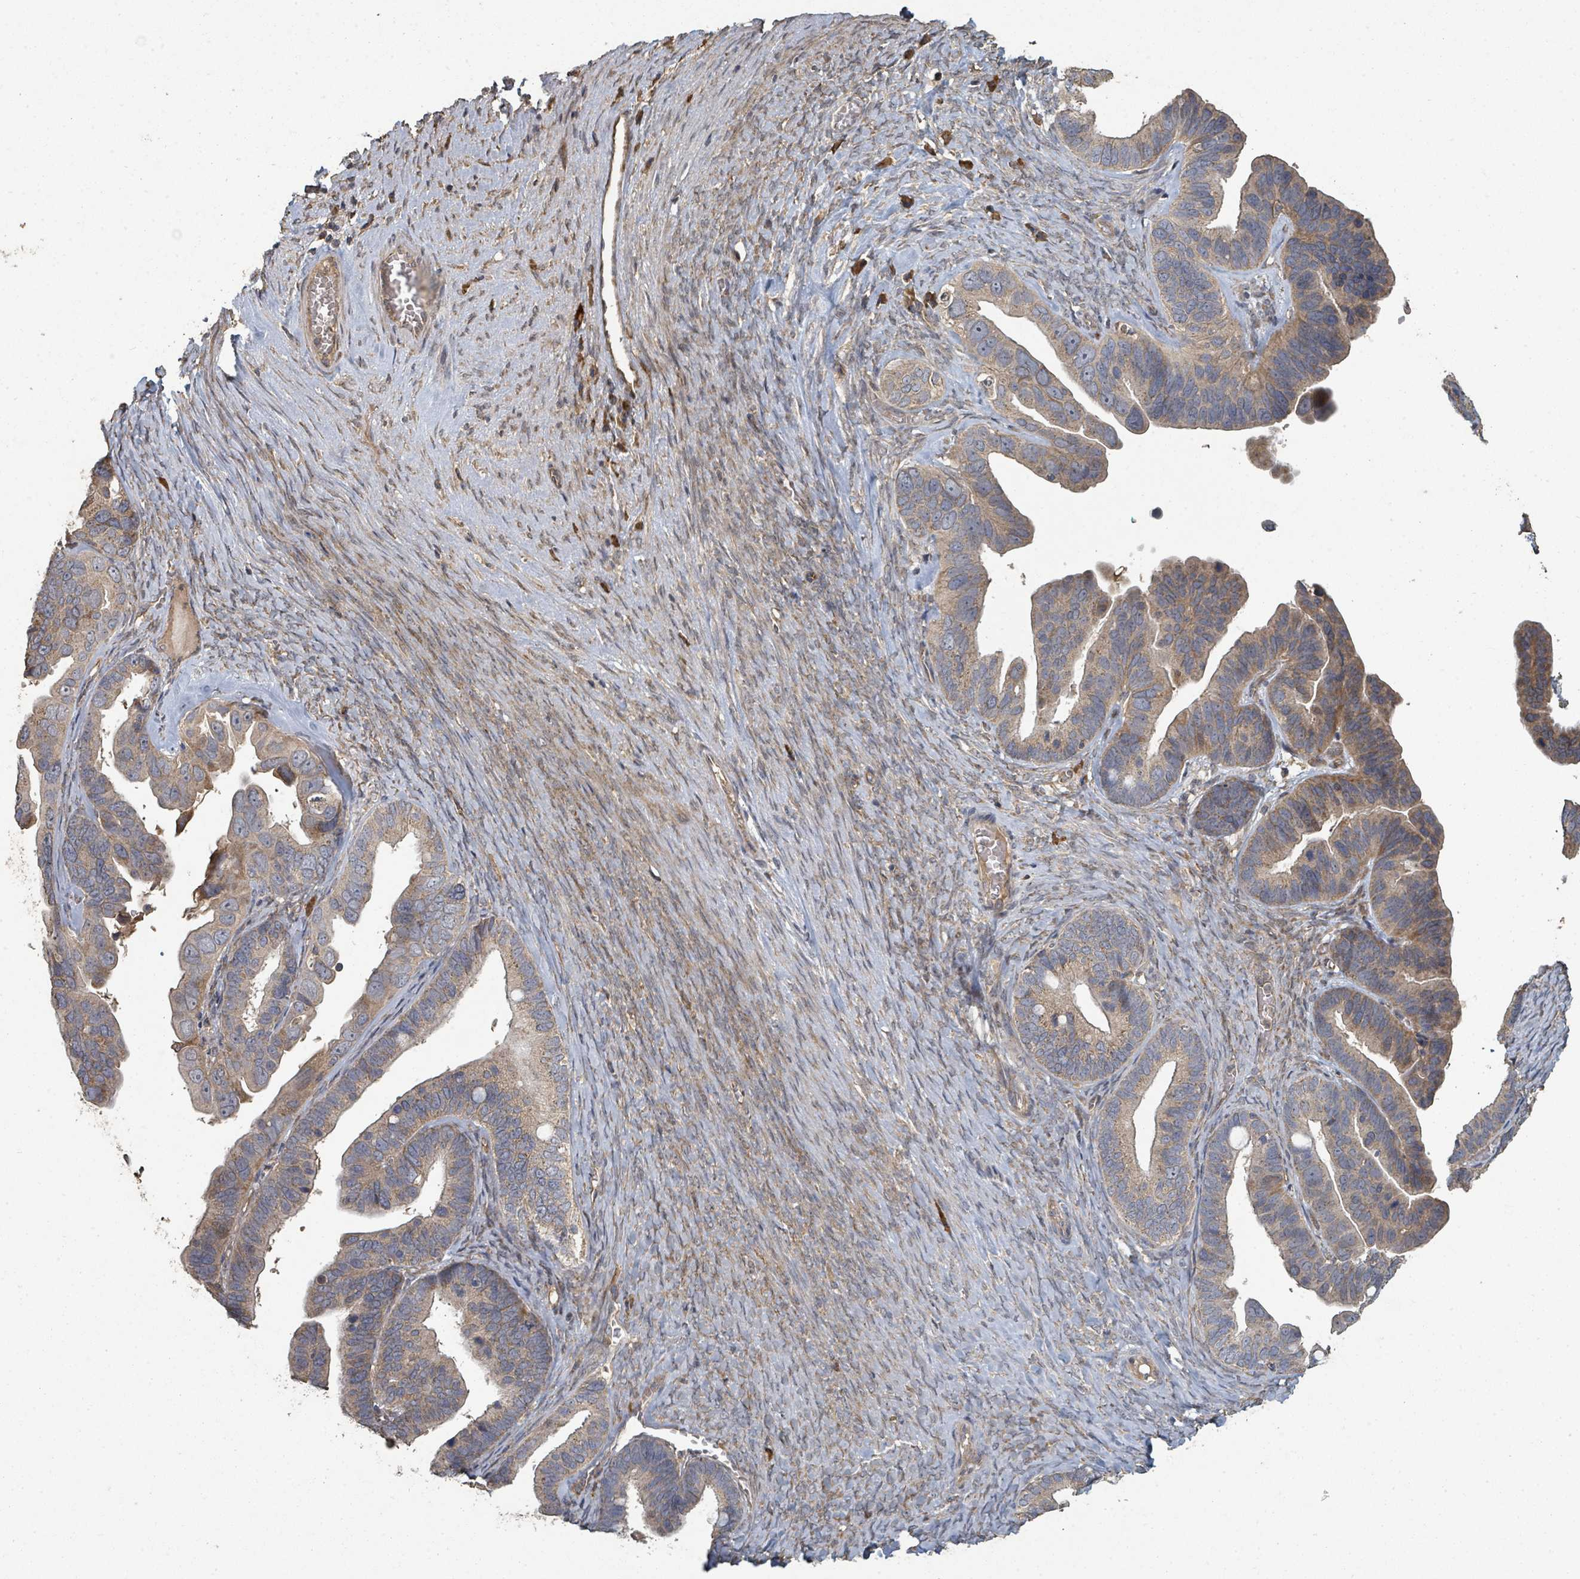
{"staining": {"intensity": "moderate", "quantity": "25%-75%", "location": "cytoplasmic/membranous"}, "tissue": "ovarian cancer", "cell_type": "Tumor cells", "image_type": "cancer", "snomed": [{"axis": "morphology", "description": "Cystadenocarcinoma, serous, NOS"}, {"axis": "topography", "description": "Ovary"}], "caption": "Immunohistochemical staining of ovarian serous cystadenocarcinoma displays moderate cytoplasmic/membranous protein positivity in about 25%-75% of tumor cells.", "gene": "WDFY1", "patient": {"sex": "female", "age": 56}}